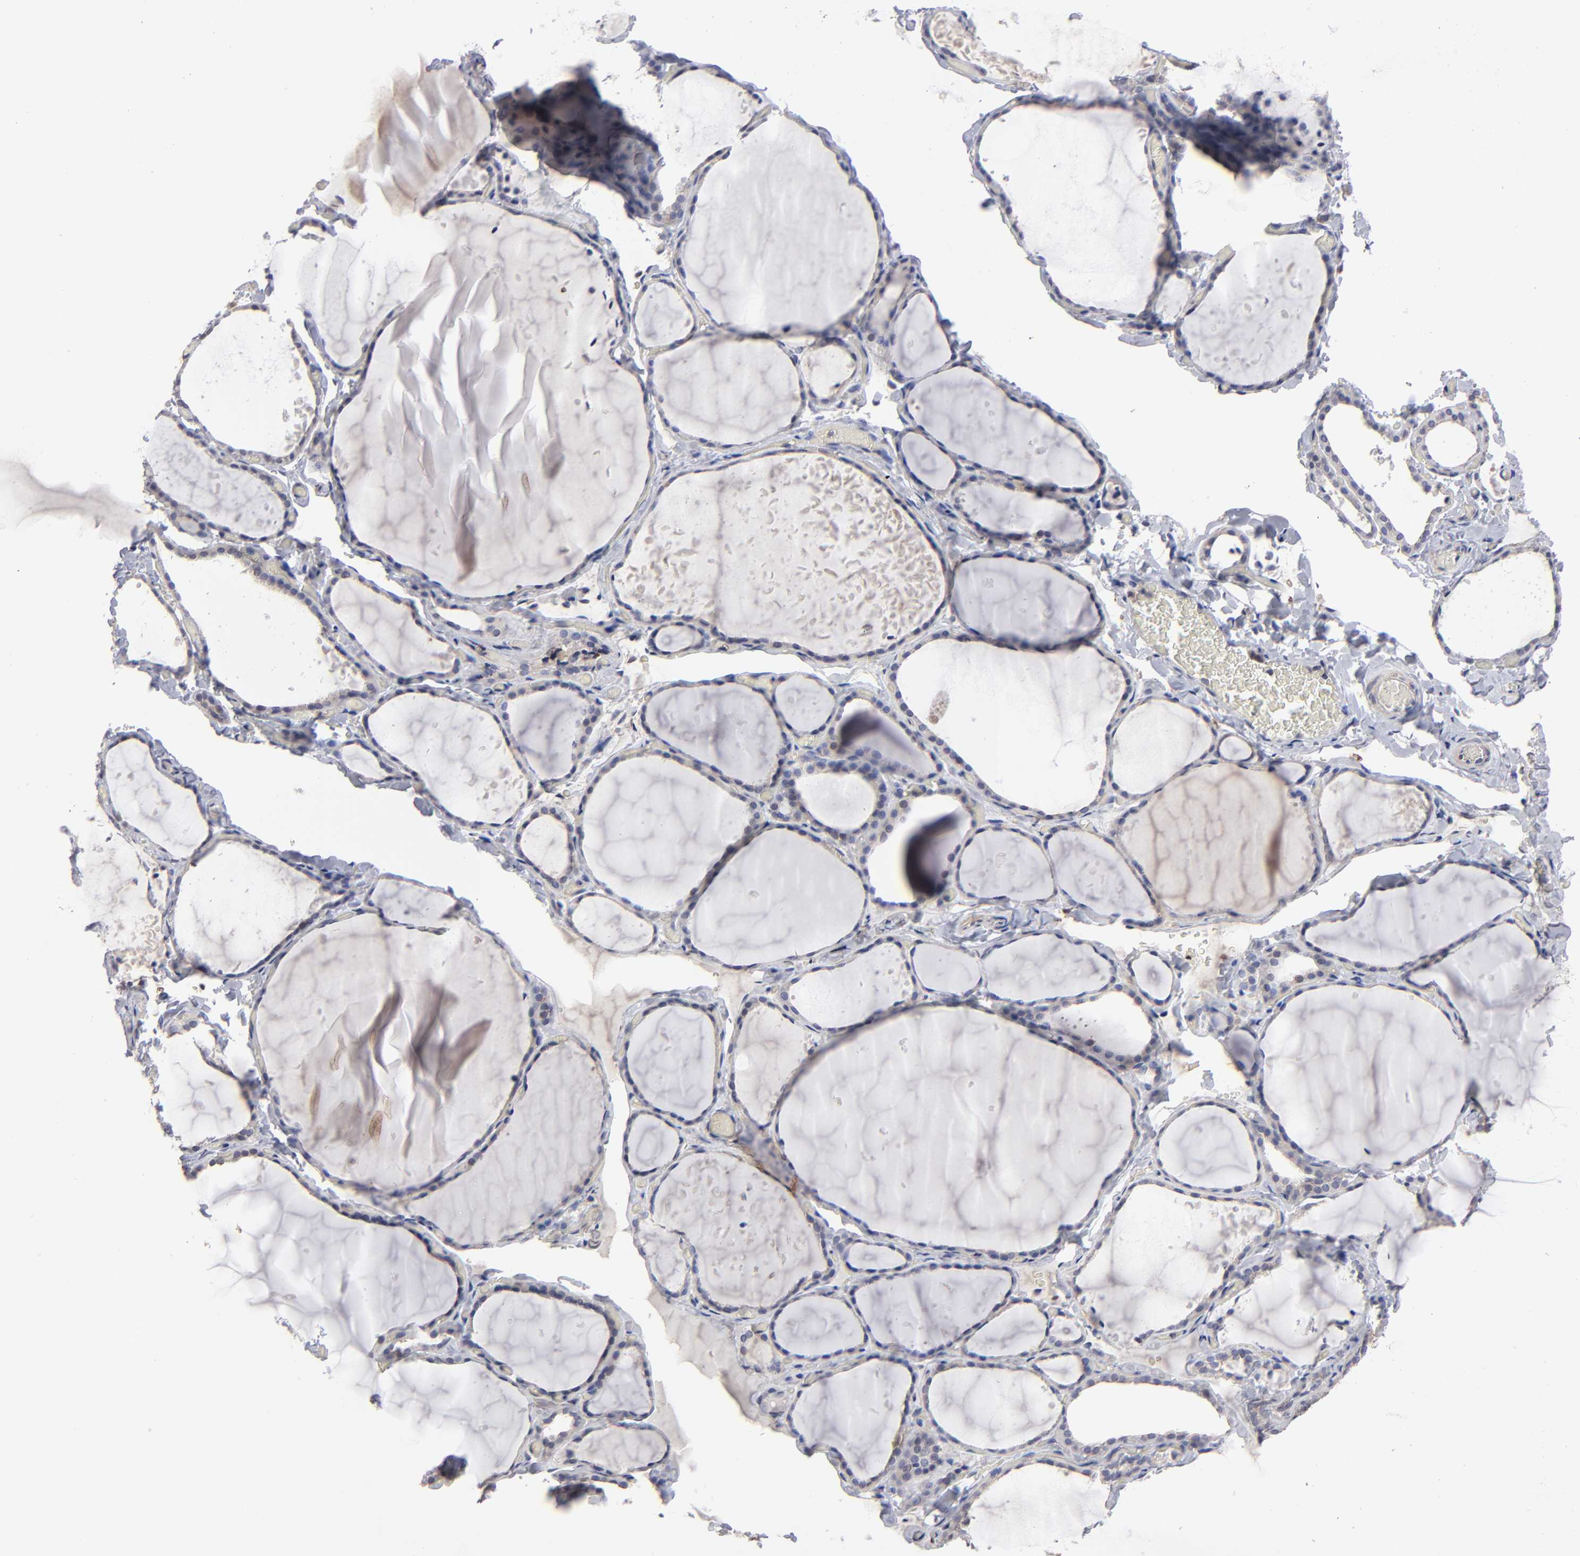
{"staining": {"intensity": "weak", "quantity": "<25%", "location": "cytoplasmic/membranous"}, "tissue": "thyroid gland", "cell_type": "Glandular cells", "image_type": "normal", "snomed": [{"axis": "morphology", "description": "Normal tissue, NOS"}, {"axis": "topography", "description": "Thyroid gland"}], "caption": "Immunohistochemistry histopathology image of benign thyroid gland stained for a protein (brown), which reveals no staining in glandular cells.", "gene": "CEP97", "patient": {"sex": "female", "age": 22}}